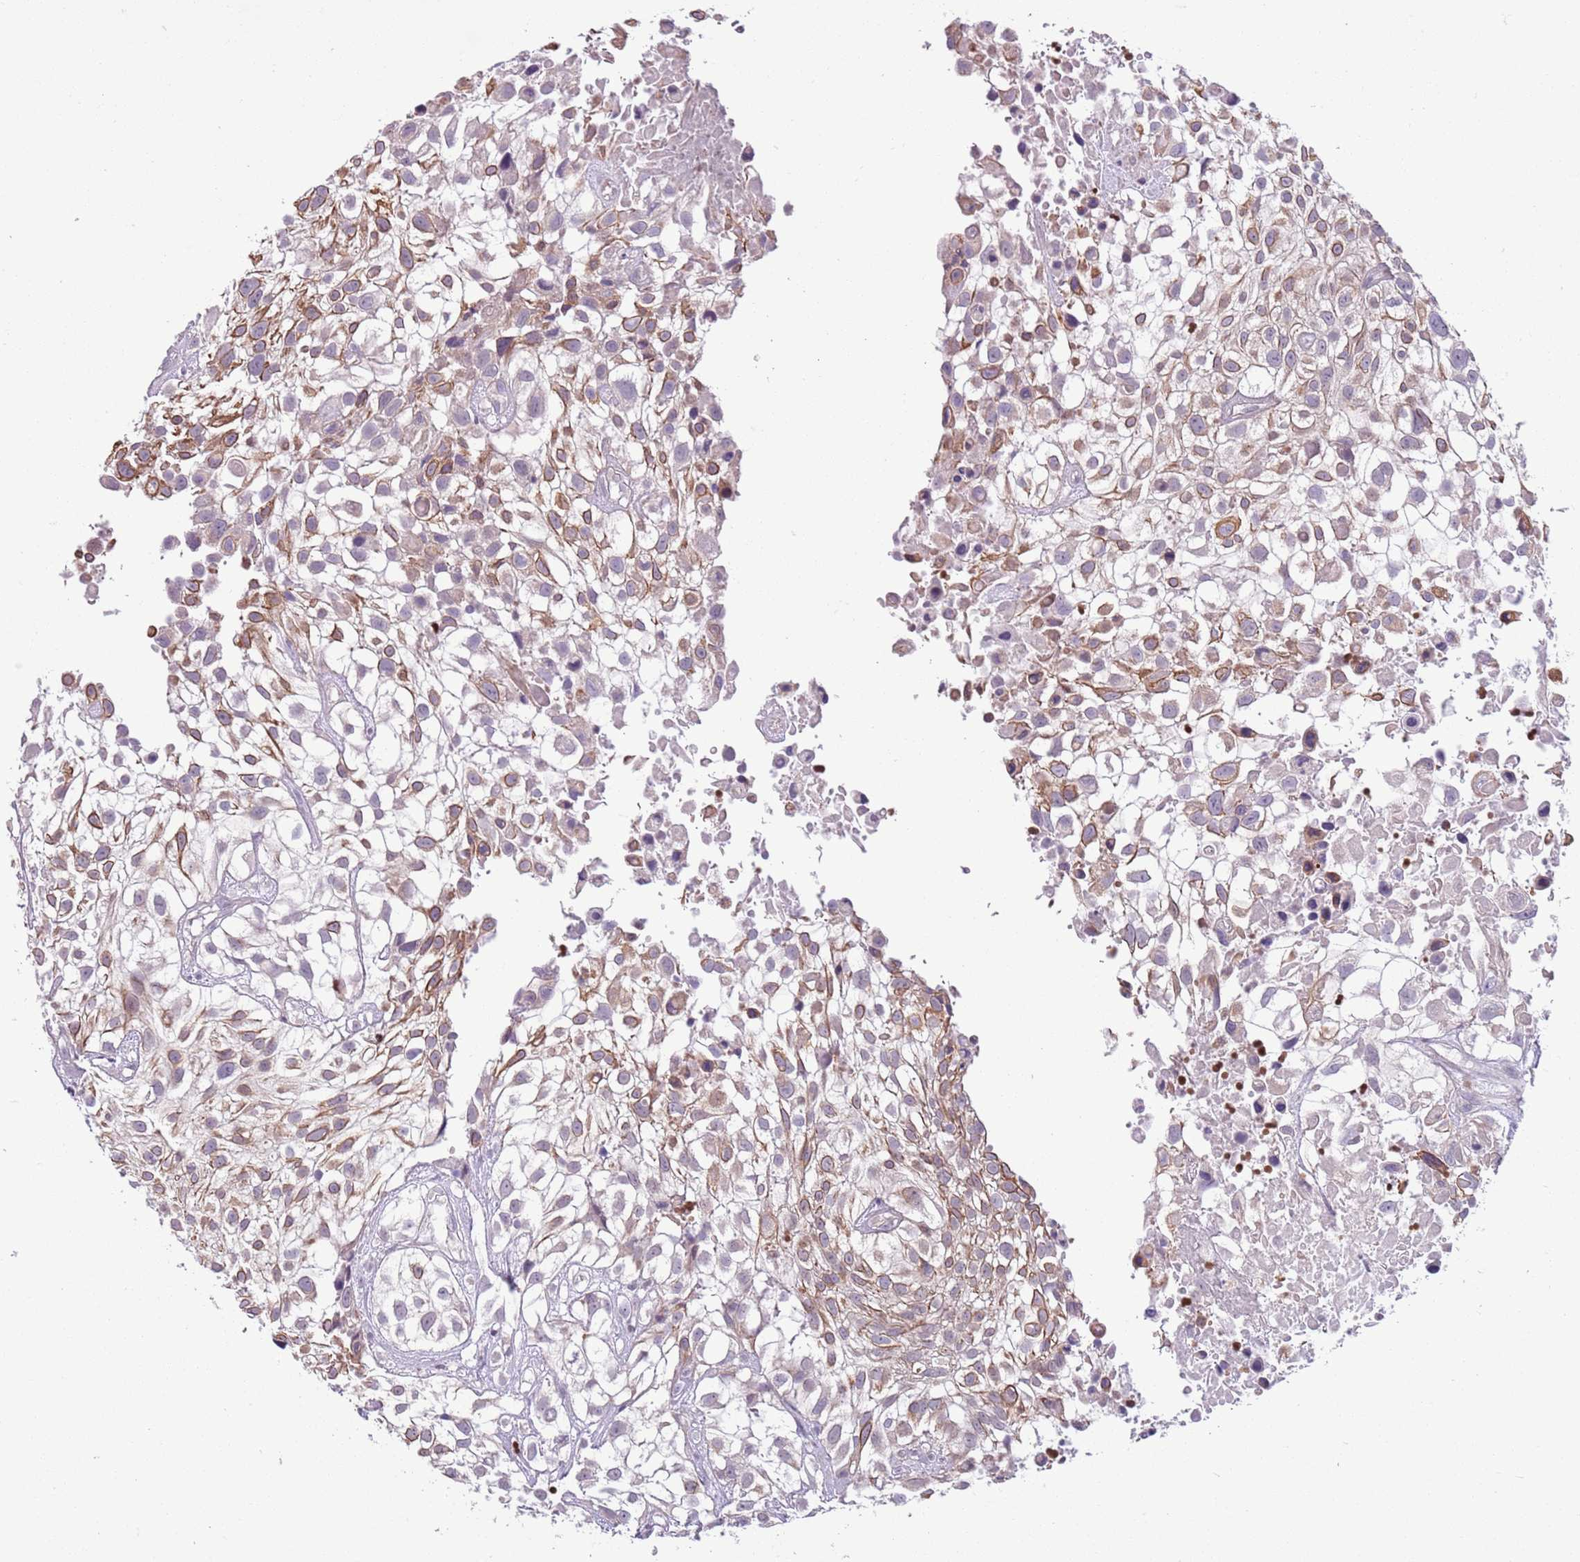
{"staining": {"intensity": "moderate", "quantity": "25%-75%", "location": "cytoplasmic/membranous"}, "tissue": "urothelial cancer", "cell_type": "Tumor cells", "image_type": "cancer", "snomed": [{"axis": "morphology", "description": "Urothelial carcinoma, High grade"}, {"axis": "topography", "description": "Urinary bladder"}], "caption": "About 25%-75% of tumor cells in human urothelial carcinoma (high-grade) show moderate cytoplasmic/membranous protein expression as visualized by brown immunohistochemical staining.", "gene": "ADCY7", "patient": {"sex": "male", "age": 56}}